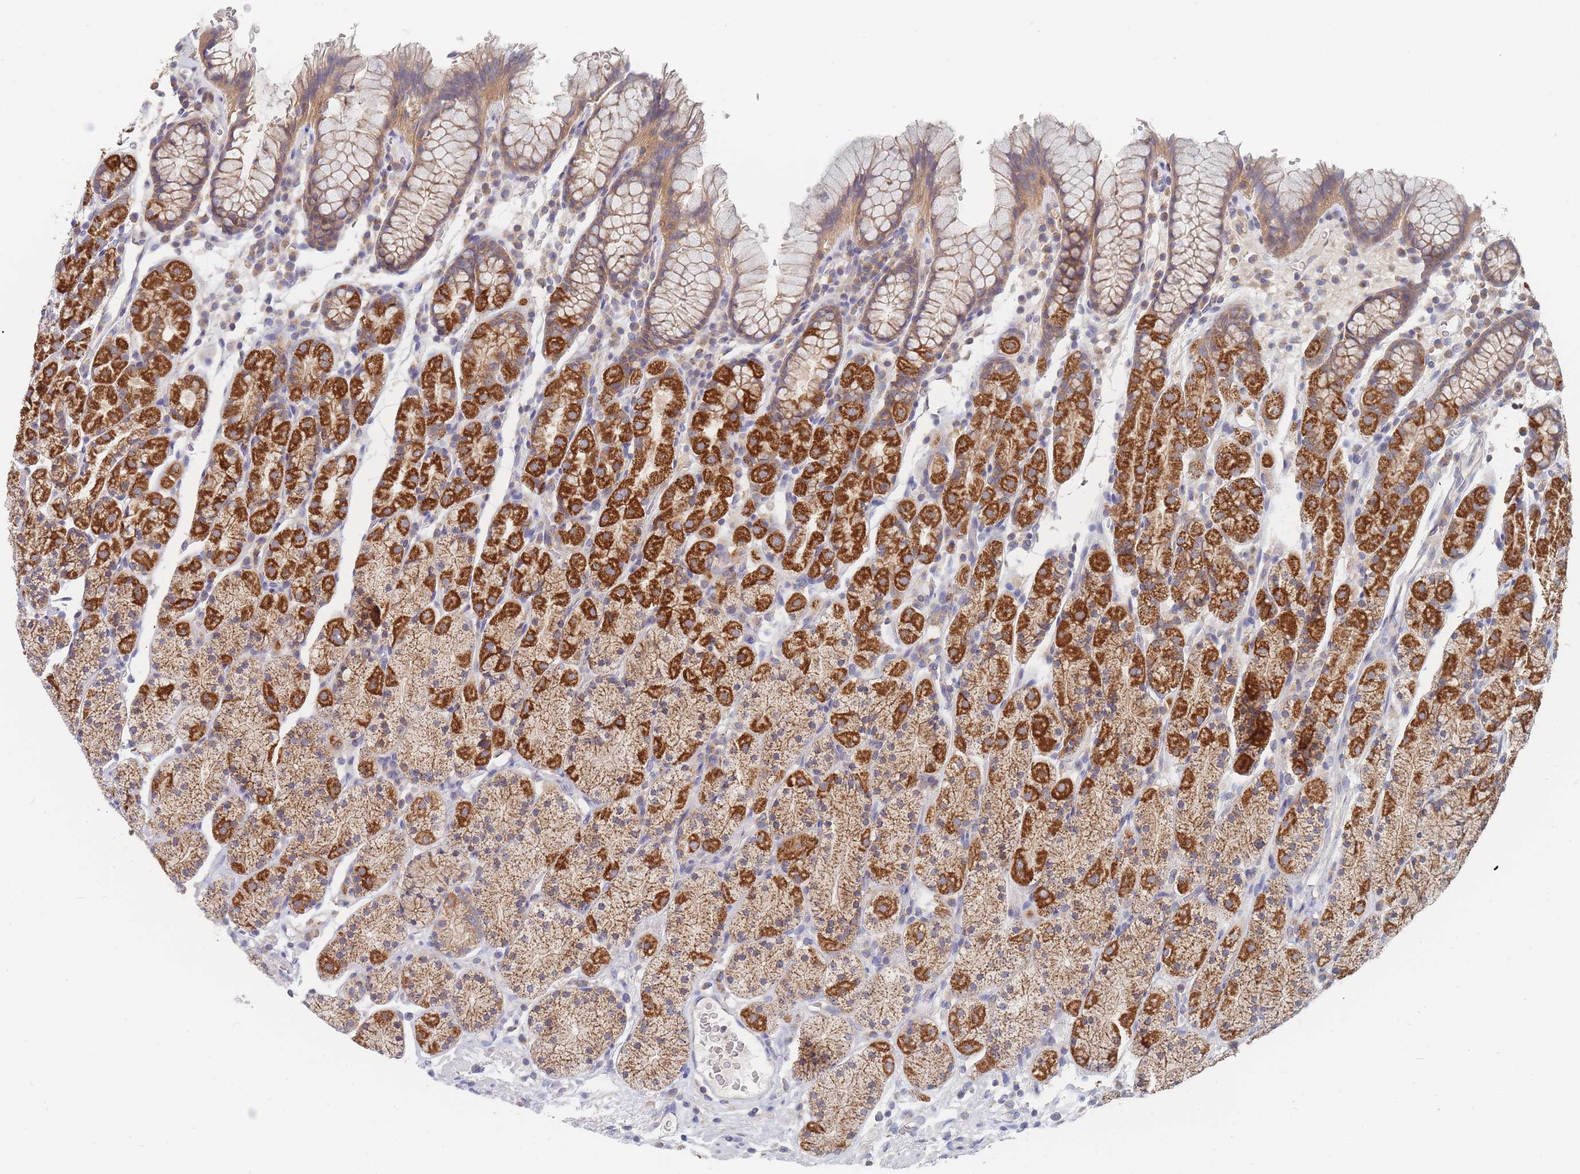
{"staining": {"intensity": "strong", "quantity": "25%-75%", "location": "cytoplasmic/membranous"}, "tissue": "stomach", "cell_type": "Glandular cells", "image_type": "normal", "snomed": [{"axis": "morphology", "description": "Normal tissue, NOS"}, {"axis": "topography", "description": "Stomach, upper"}, {"axis": "topography", "description": "Stomach"}], "caption": "This is an image of immunohistochemistry staining of normal stomach, which shows strong positivity in the cytoplasmic/membranous of glandular cells.", "gene": "PPP6C", "patient": {"sex": "male", "age": 62}}